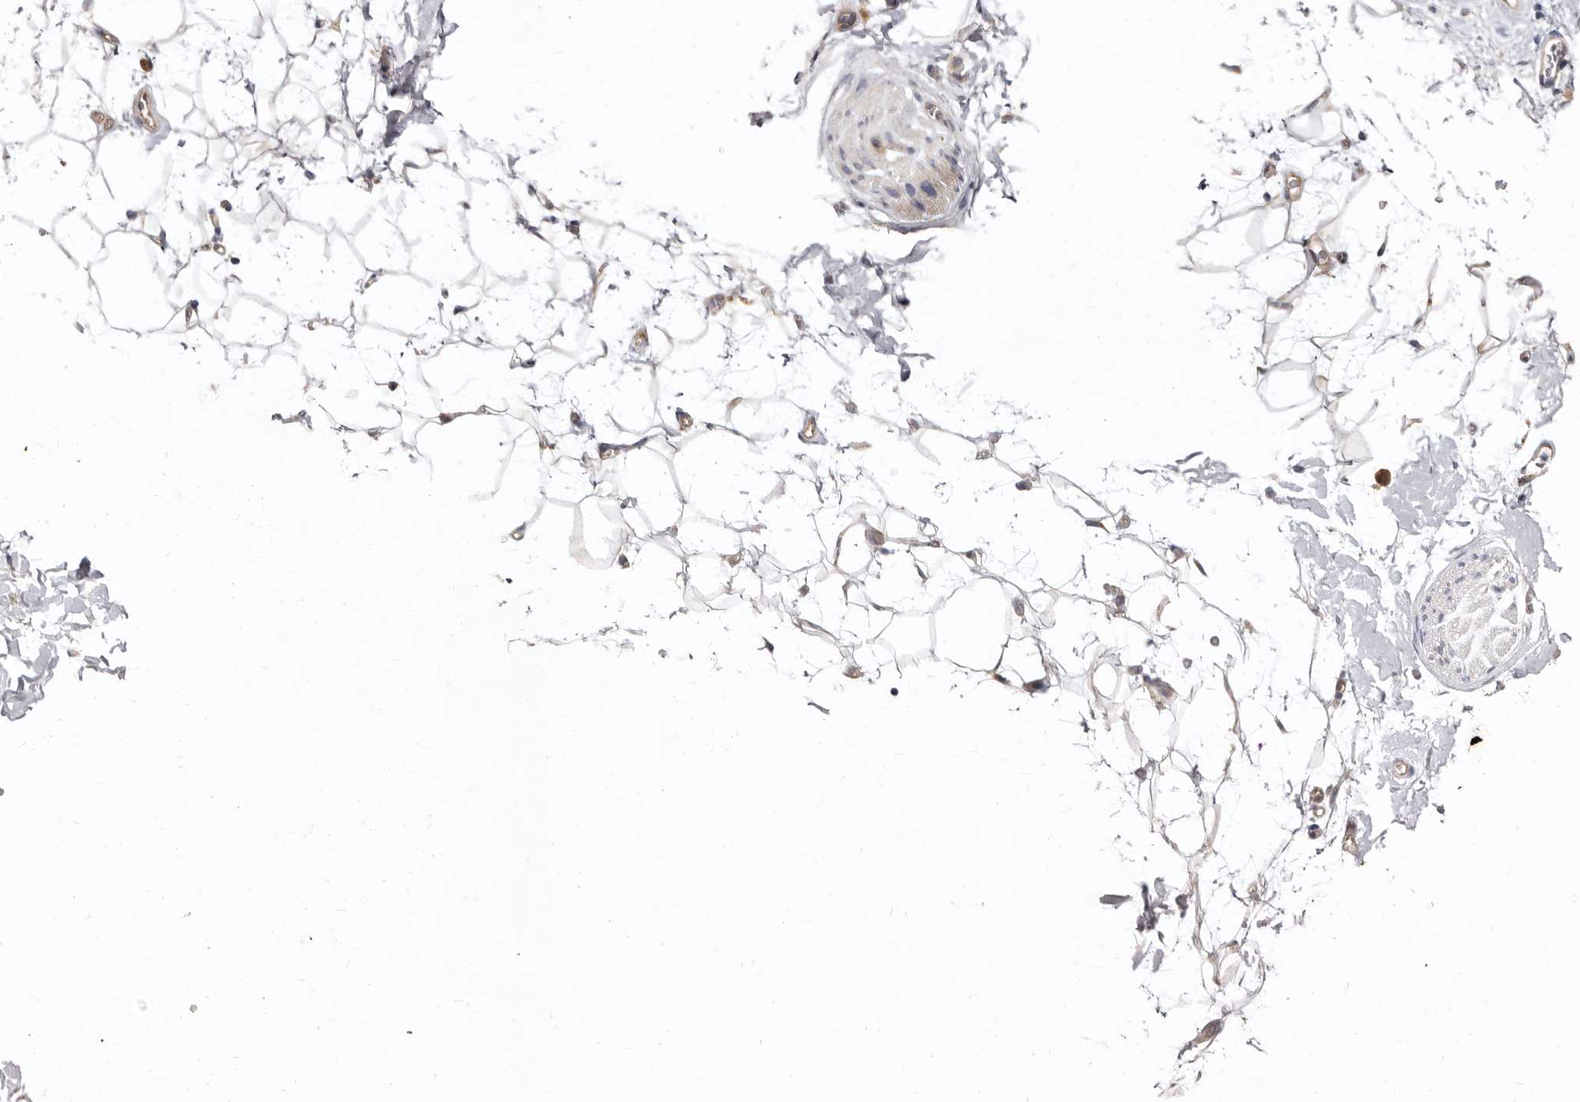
{"staining": {"intensity": "weak", "quantity": "<25%", "location": "cytoplasmic/membranous"}, "tissue": "adipose tissue", "cell_type": "Adipocytes", "image_type": "normal", "snomed": [{"axis": "morphology", "description": "Normal tissue, NOS"}, {"axis": "morphology", "description": "Adenocarcinoma, NOS"}, {"axis": "topography", "description": "Pancreas"}, {"axis": "topography", "description": "Peripheral nerve tissue"}], "caption": "This is an immunohistochemistry histopathology image of benign adipose tissue. There is no expression in adipocytes.", "gene": "FMO2", "patient": {"sex": "male", "age": 59}}